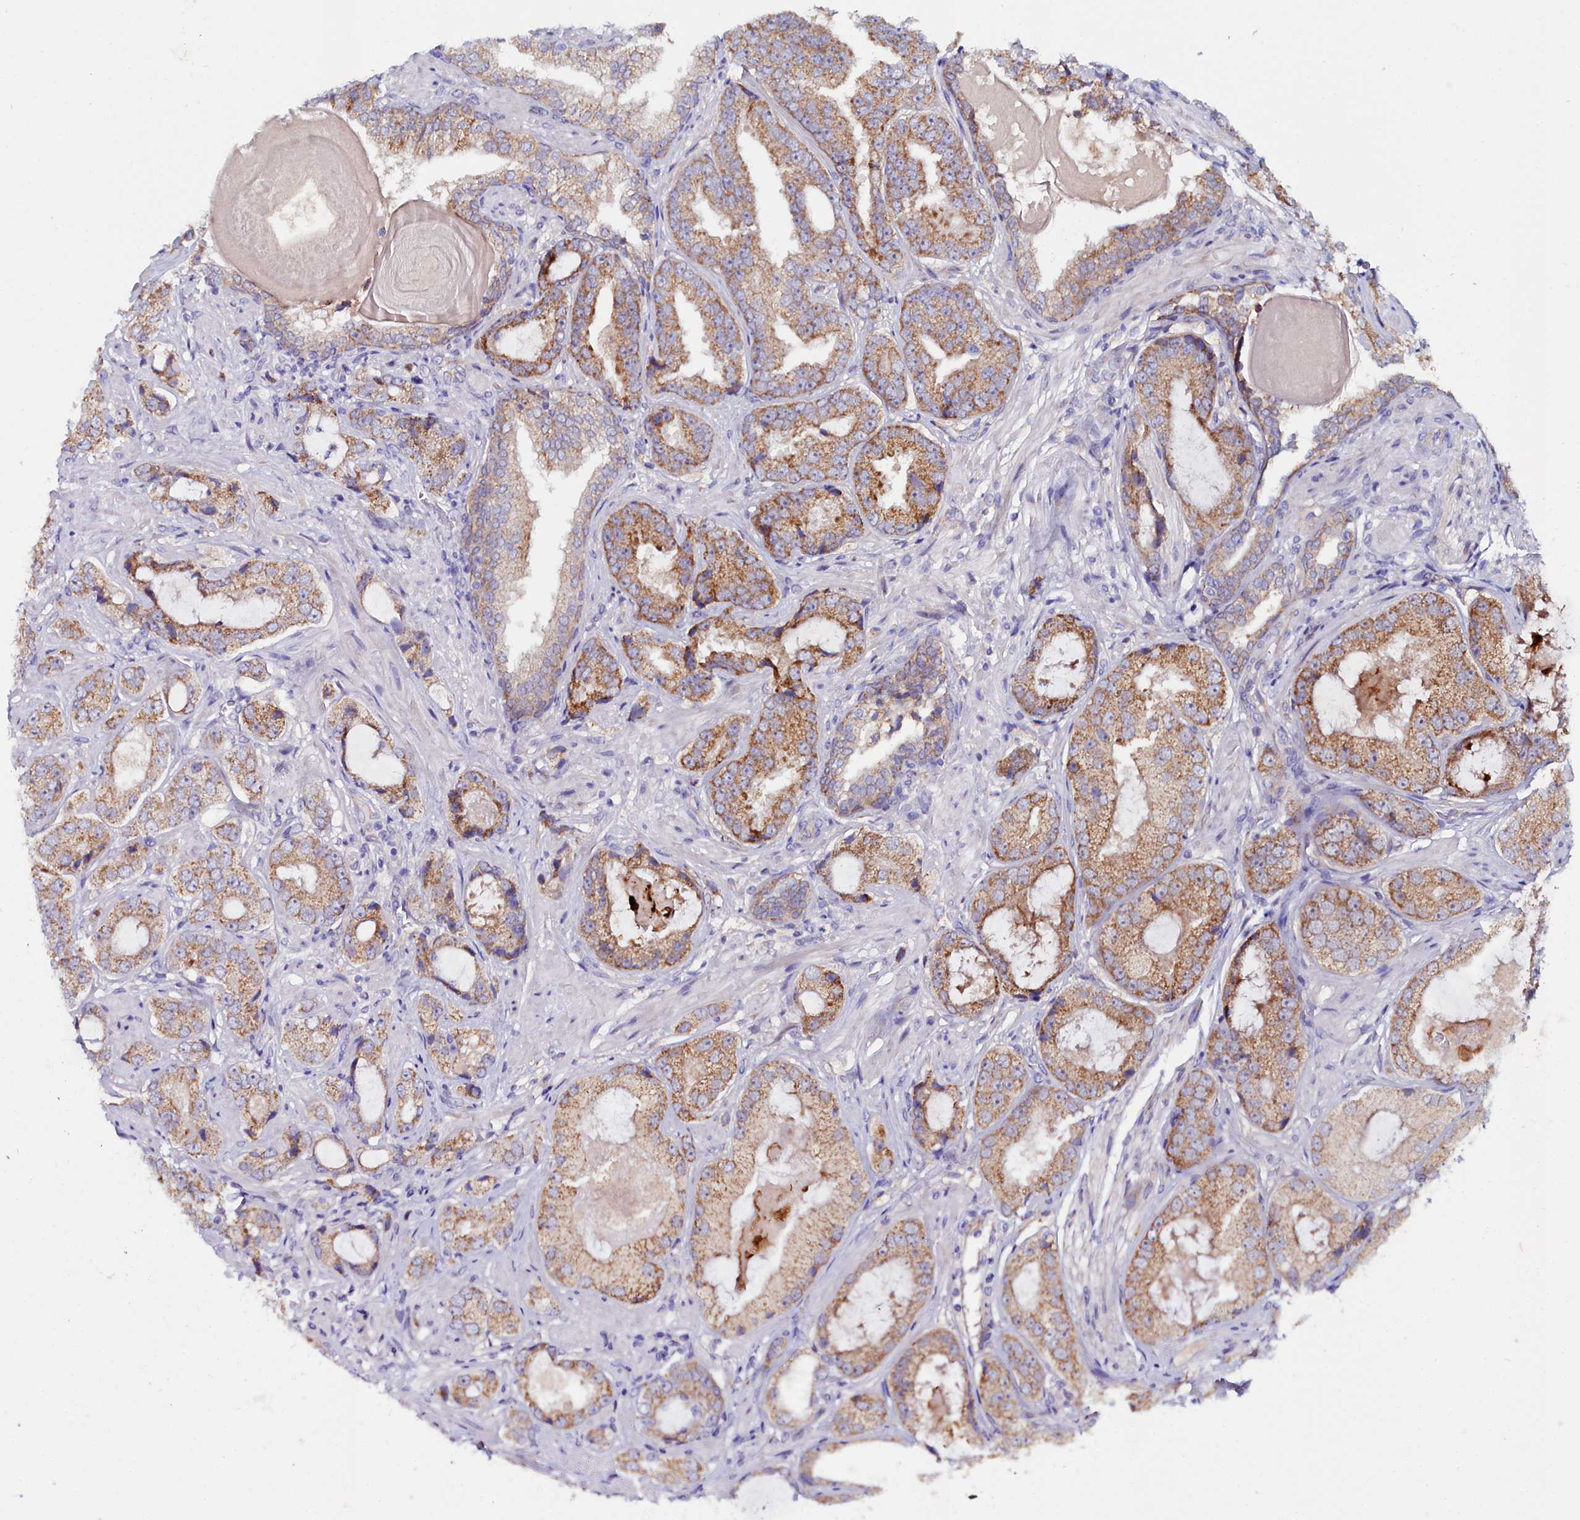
{"staining": {"intensity": "moderate", "quantity": ">75%", "location": "cytoplasmic/membranous"}, "tissue": "prostate cancer", "cell_type": "Tumor cells", "image_type": "cancer", "snomed": [{"axis": "morphology", "description": "Adenocarcinoma, High grade"}, {"axis": "topography", "description": "Prostate"}], "caption": "IHC image of neoplastic tissue: prostate cancer (high-grade adenocarcinoma) stained using immunohistochemistry displays medium levels of moderate protein expression localized specifically in the cytoplasmic/membranous of tumor cells, appearing as a cytoplasmic/membranous brown color.", "gene": "SLC49A3", "patient": {"sex": "male", "age": 59}}